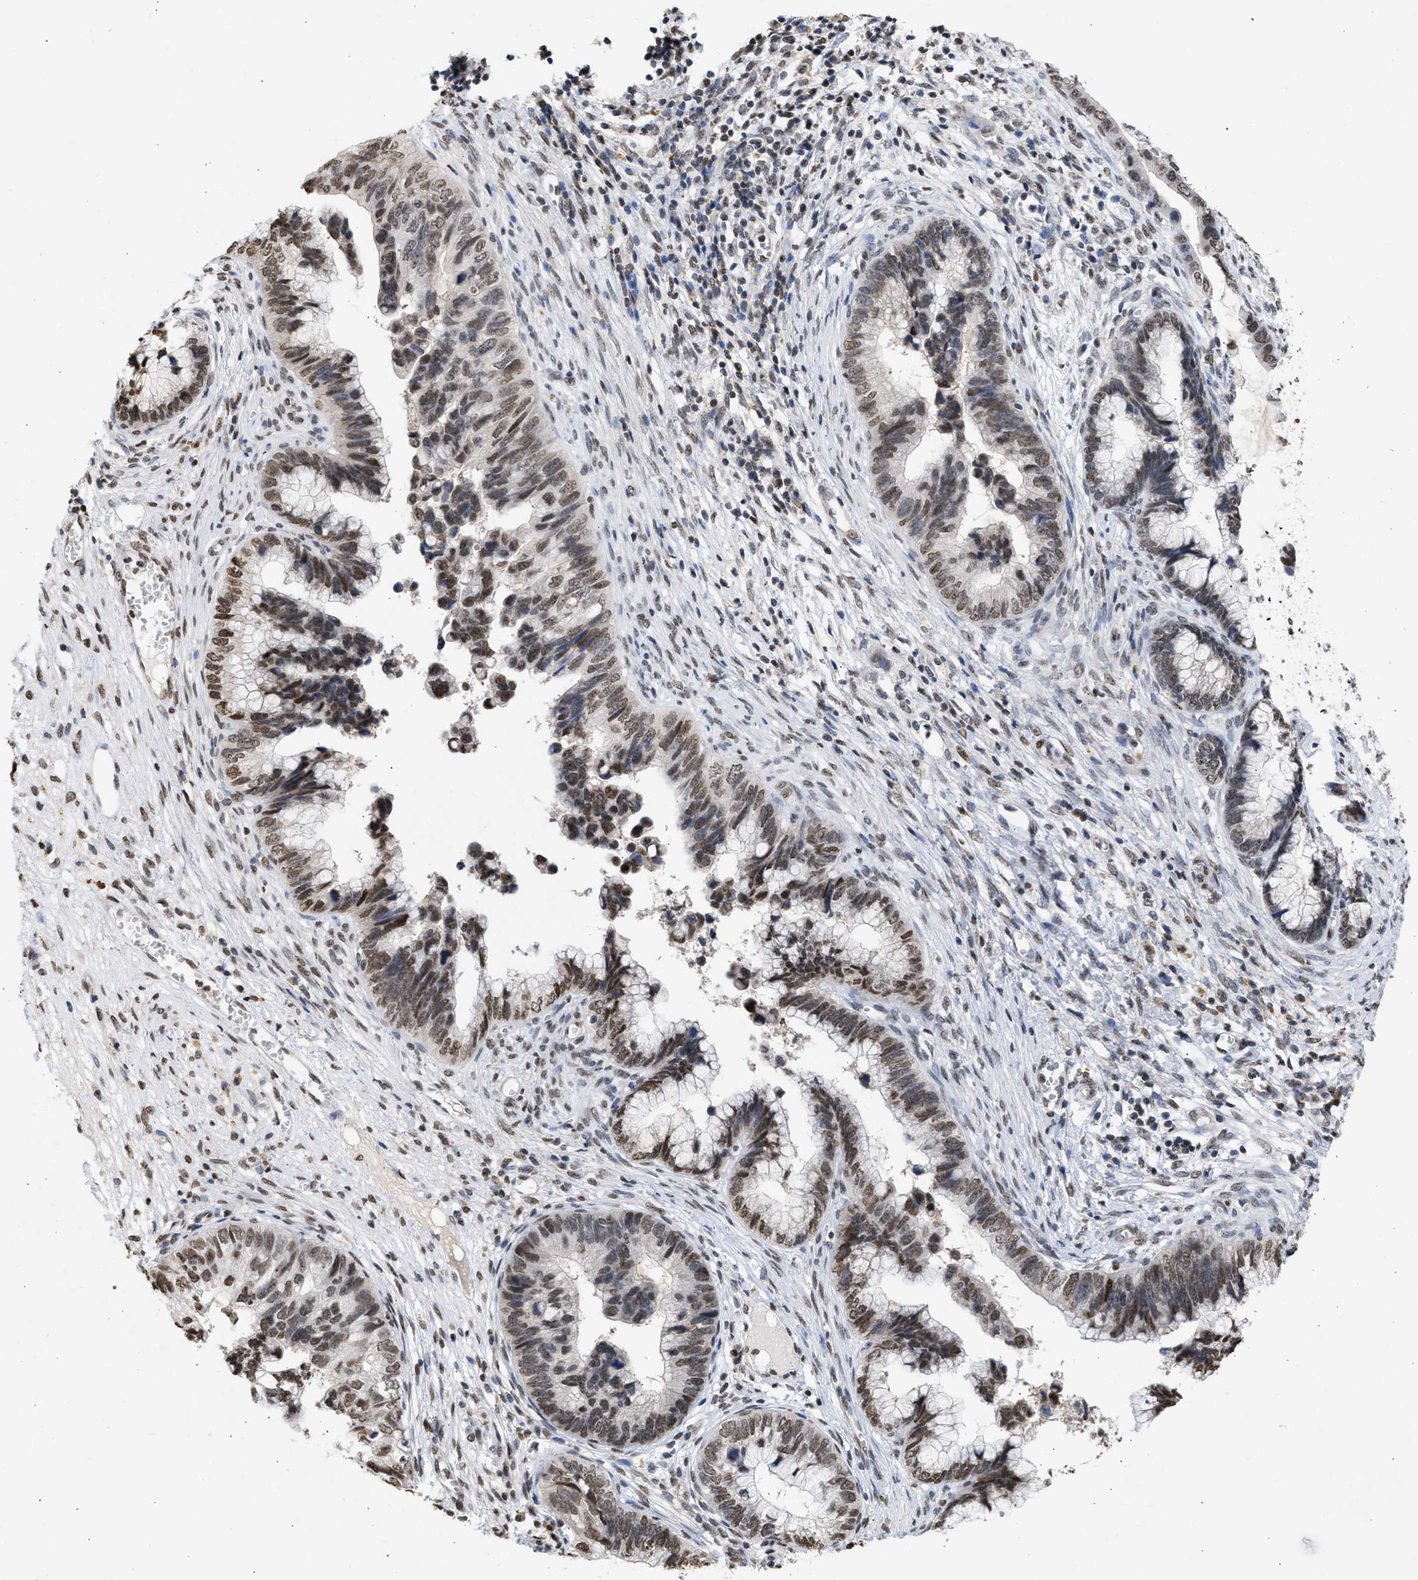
{"staining": {"intensity": "moderate", "quantity": "25%-75%", "location": "nuclear"}, "tissue": "cervical cancer", "cell_type": "Tumor cells", "image_type": "cancer", "snomed": [{"axis": "morphology", "description": "Adenocarcinoma, NOS"}, {"axis": "topography", "description": "Cervix"}], "caption": "A photomicrograph showing moderate nuclear positivity in approximately 25%-75% of tumor cells in cervical cancer, as visualized by brown immunohistochemical staining.", "gene": "NUP35", "patient": {"sex": "female", "age": 44}}